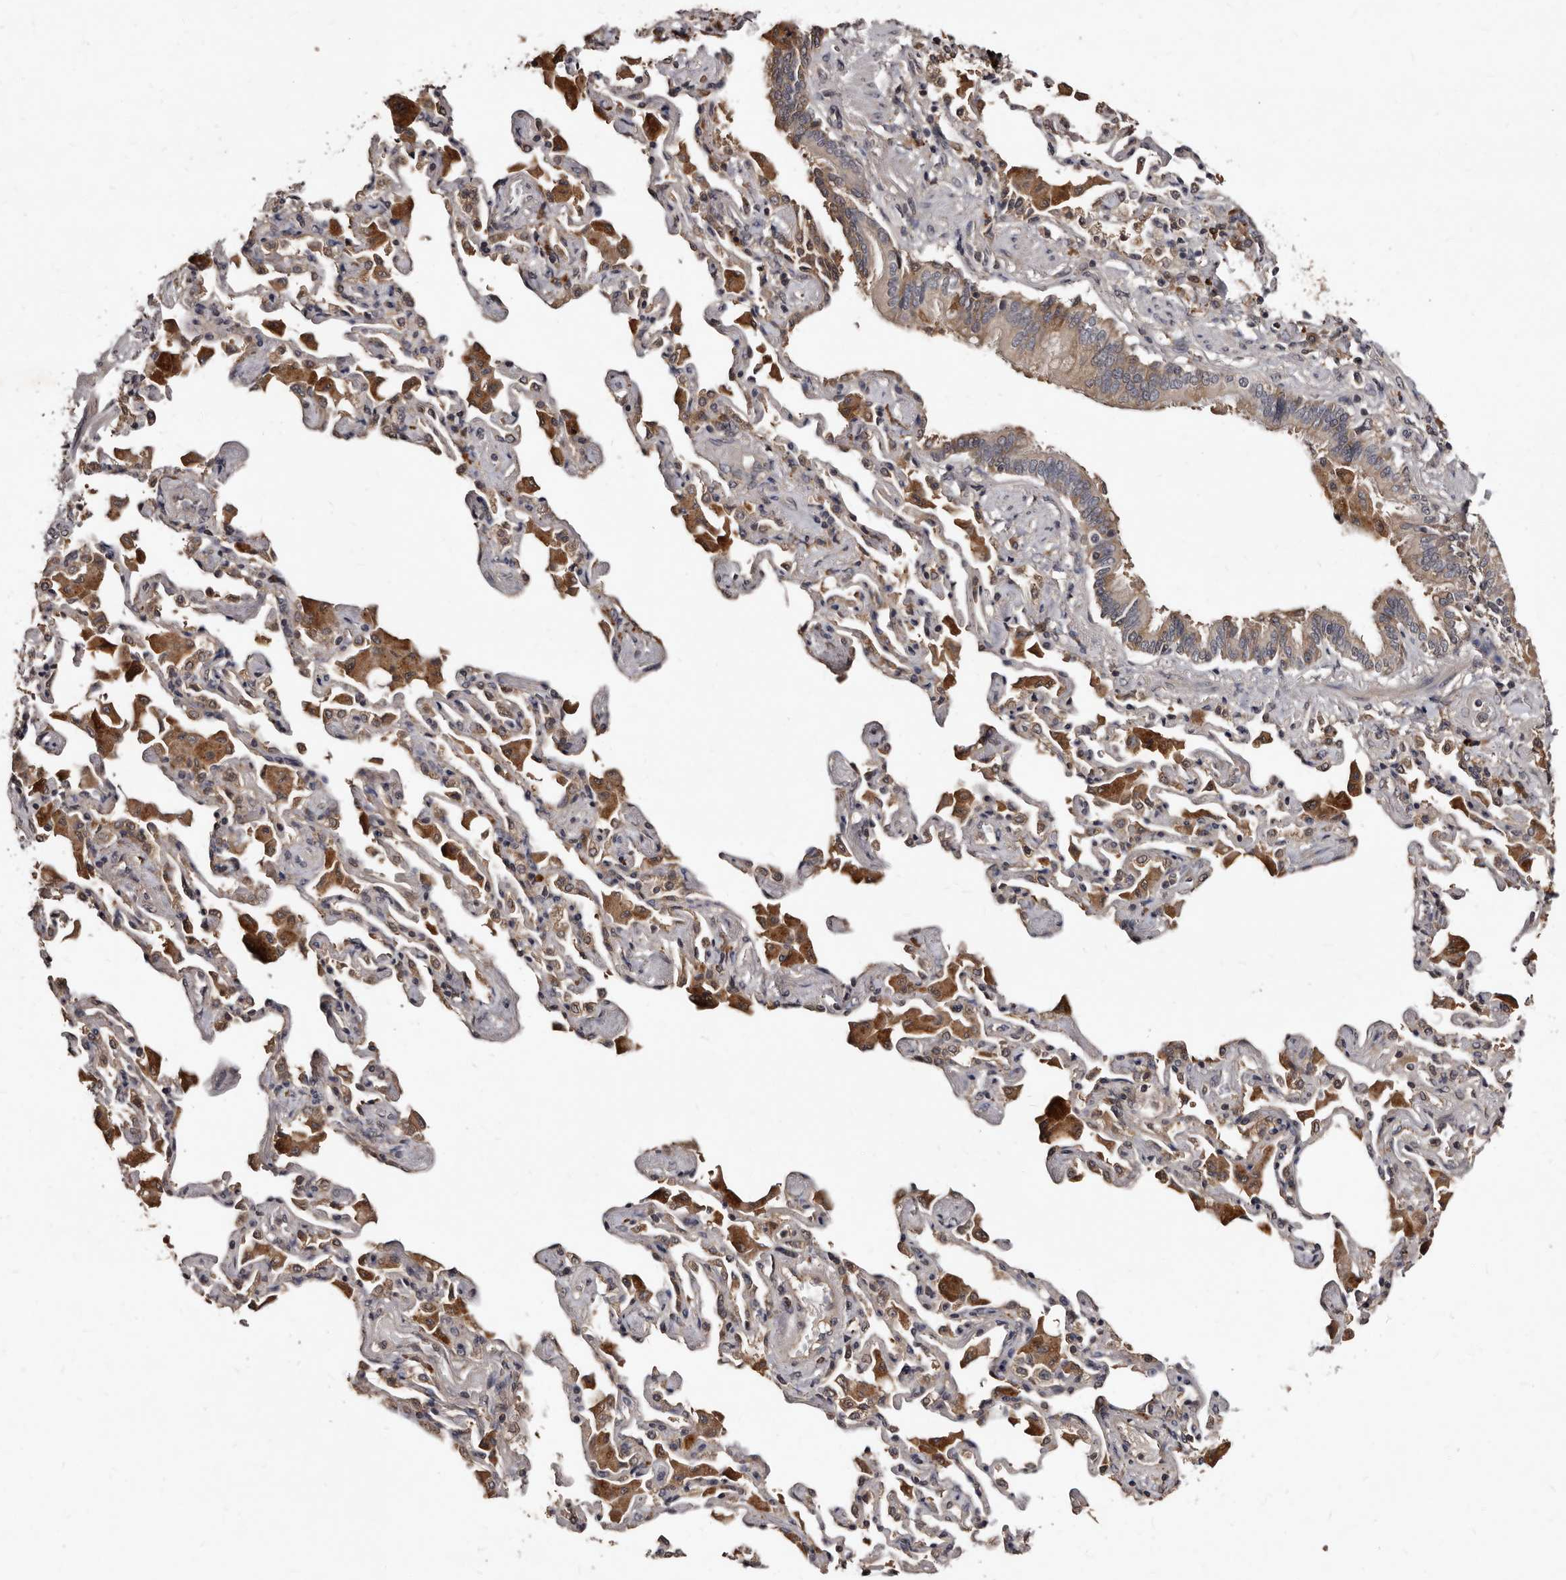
{"staining": {"intensity": "moderate", "quantity": ">75%", "location": "cytoplasmic/membranous"}, "tissue": "bronchus", "cell_type": "Respiratory epithelial cells", "image_type": "normal", "snomed": [{"axis": "morphology", "description": "Normal tissue, NOS"}, {"axis": "morphology", "description": "Inflammation, NOS"}, {"axis": "topography", "description": "Bronchus"}, {"axis": "topography", "description": "Lung"}], "caption": "A brown stain labels moderate cytoplasmic/membranous positivity of a protein in respiratory epithelial cells of benign bronchus.", "gene": "PMVK", "patient": {"sex": "female", "age": 46}}